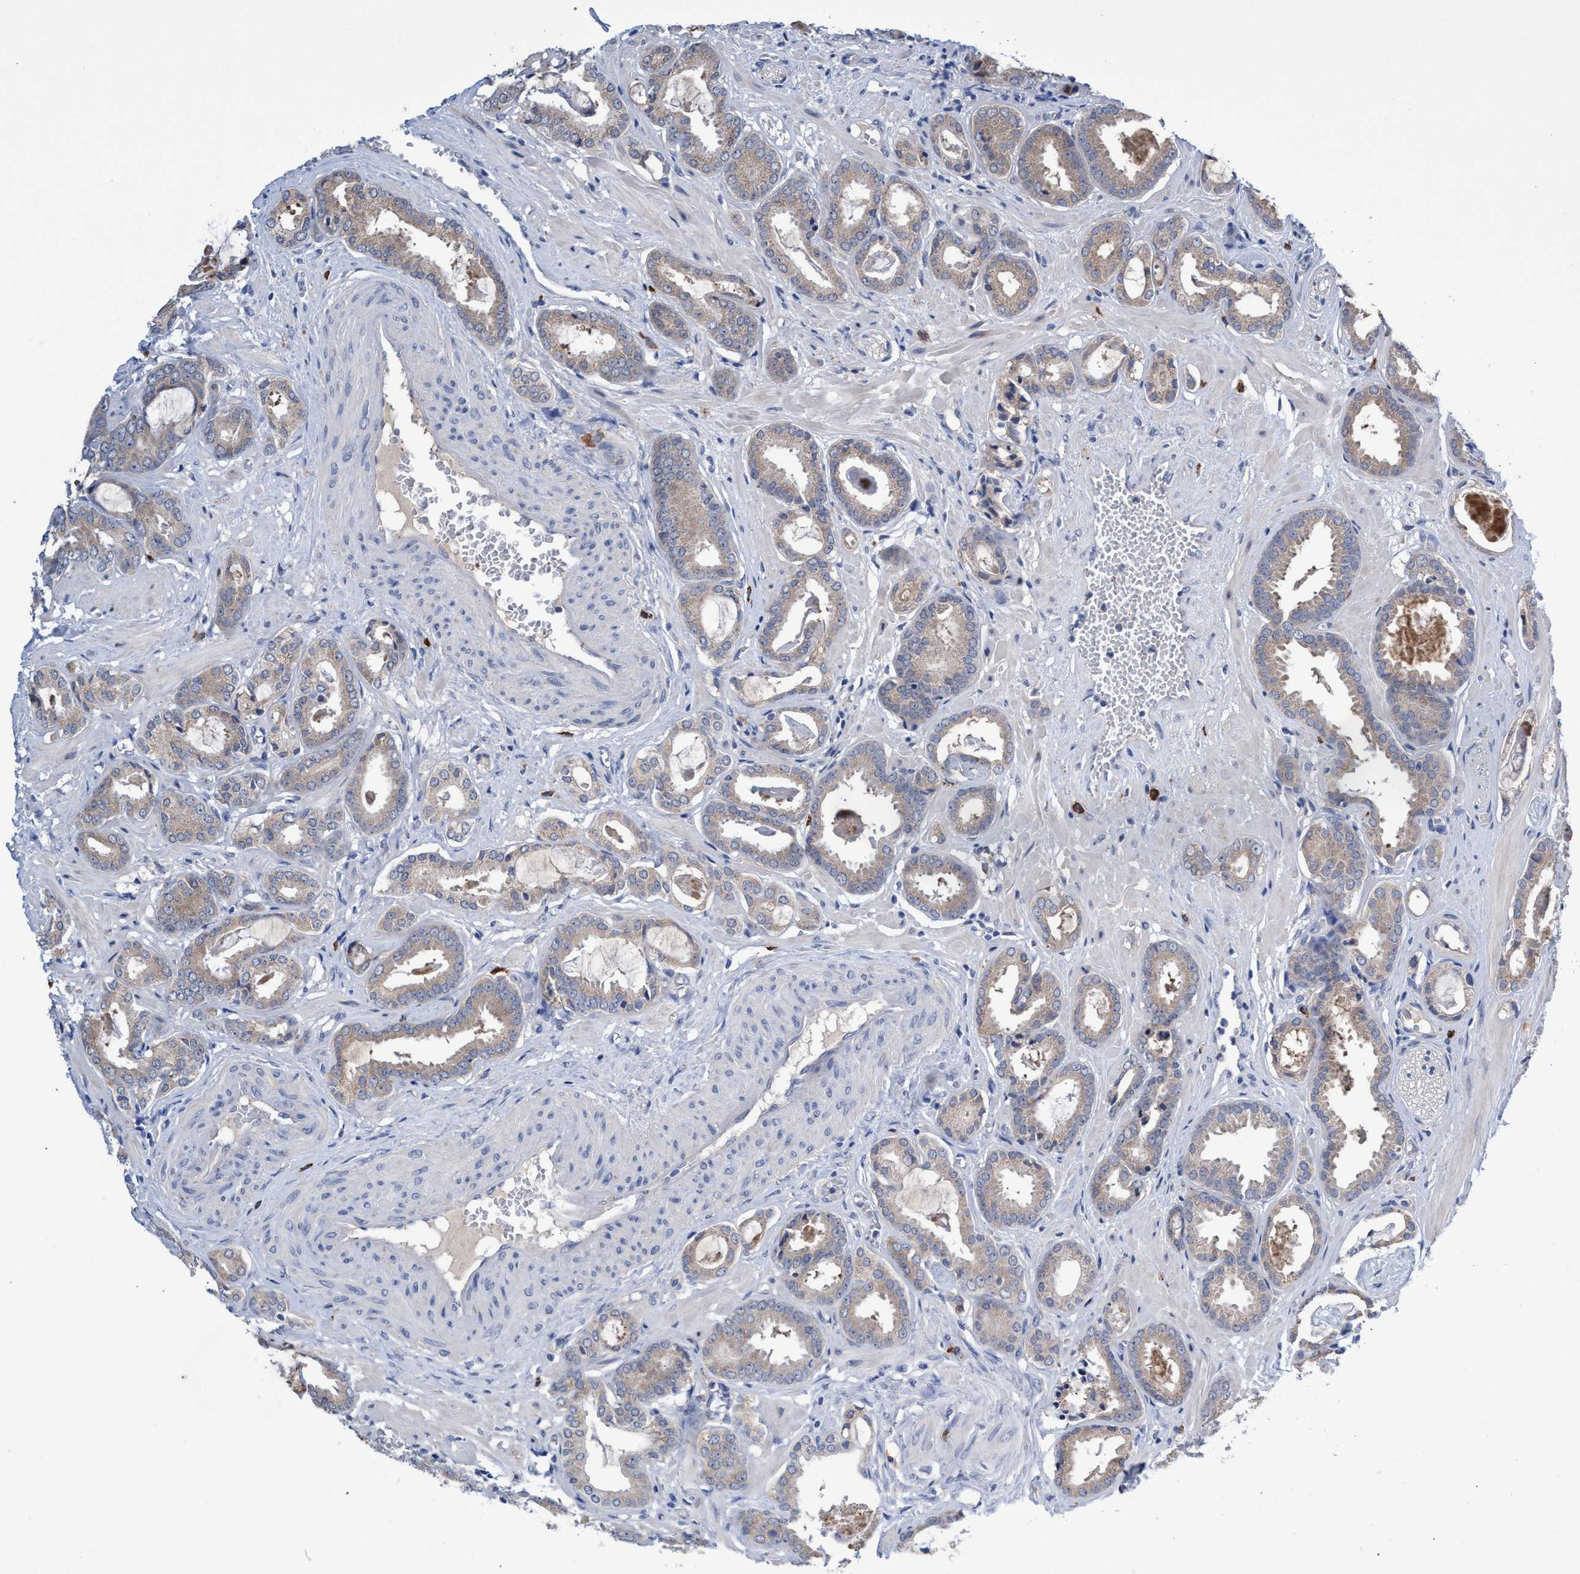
{"staining": {"intensity": "weak", "quantity": "<25%", "location": "cytoplasmic/membranous"}, "tissue": "prostate cancer", "cell_type": "Tumor cells", "image_type": "cancer", "snomed": [{"axis": "morphology", "description": "Adenocarcinoma, Low grade"}, {"axis": "topography", "description": "Prostate"}], "caption": "Immunohistochemical staining of prostate low-grade adenocarcinoma shows no significant expression in tumor cells.", "gene": "SVEP1", "patient": {"sex": "male", "age": 53}}